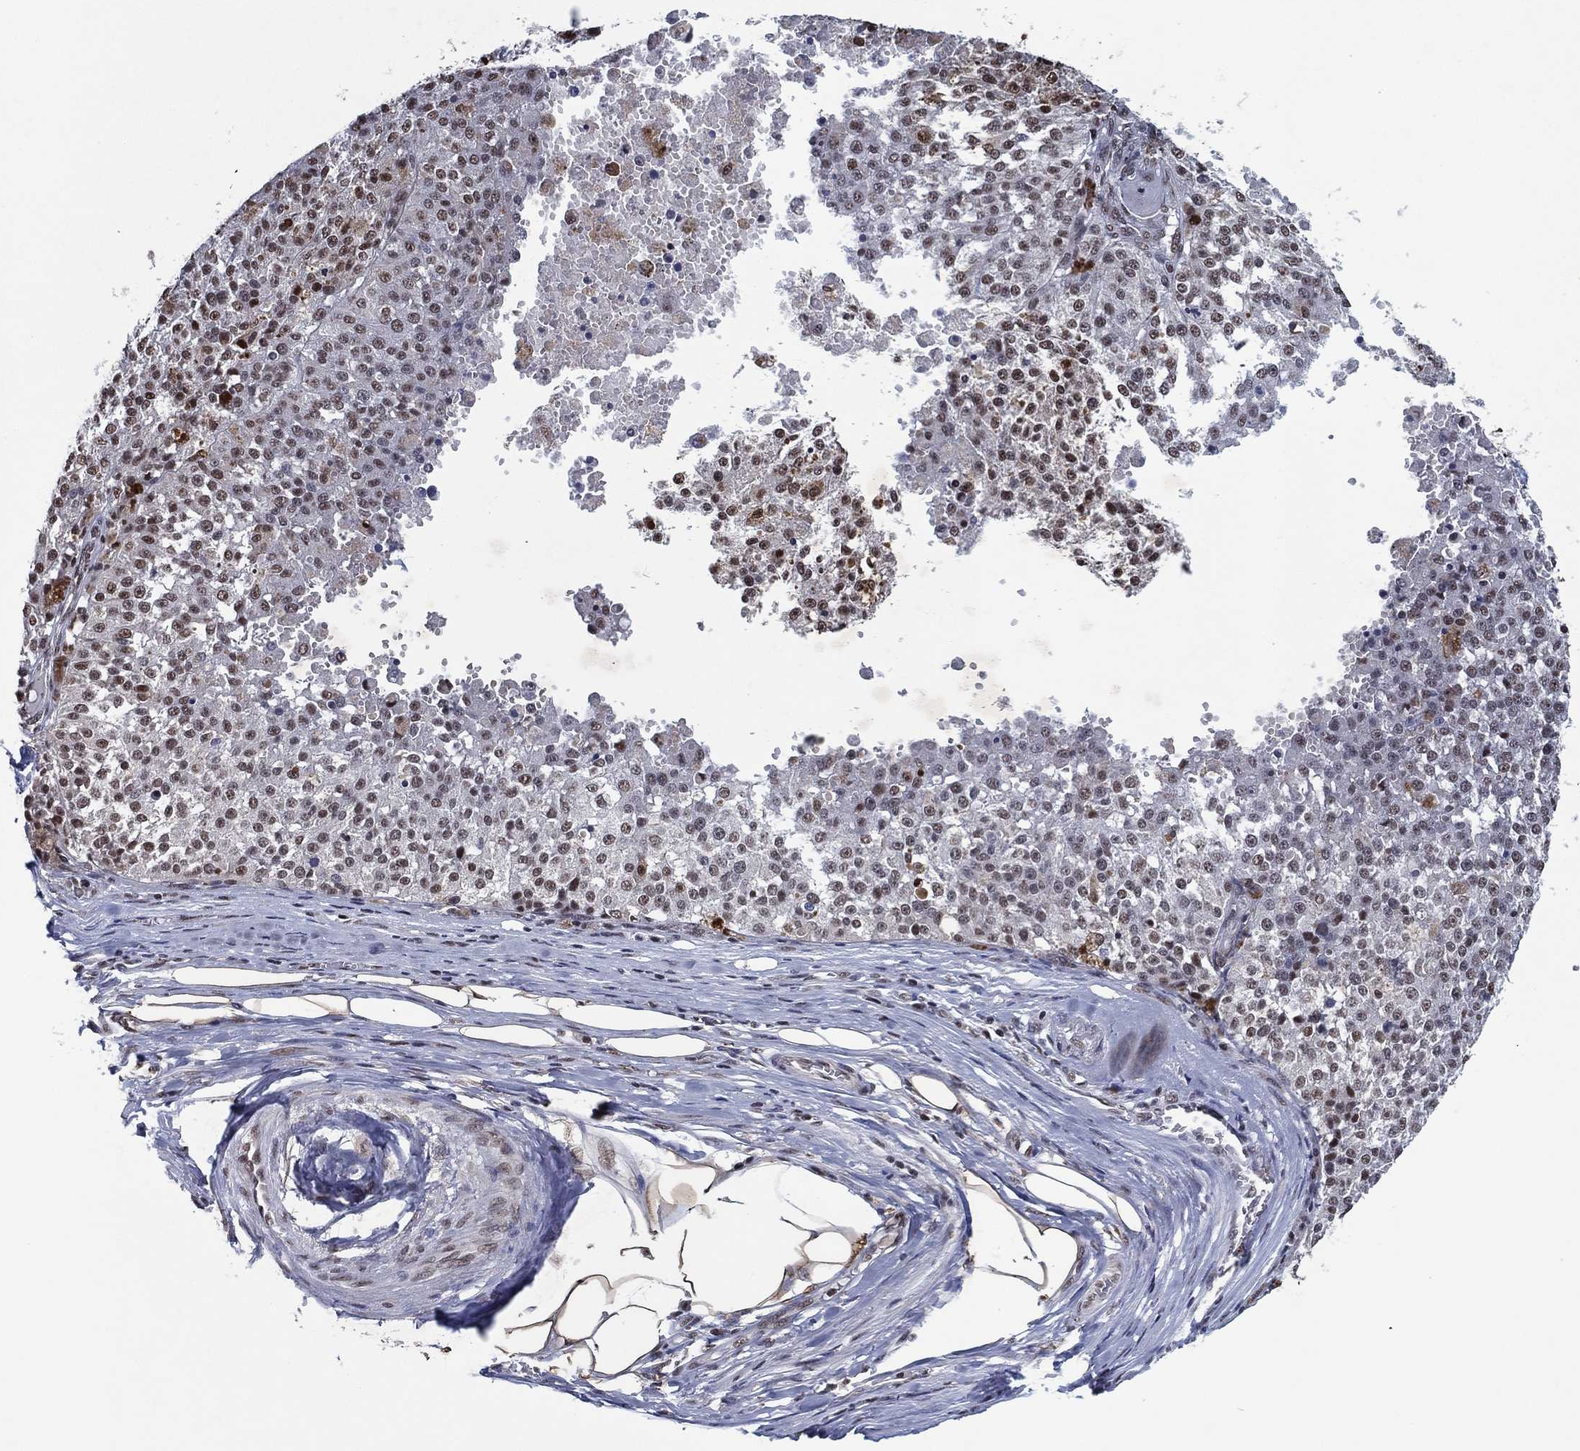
{"staining": {"intensity": "moderate", "quantity": "<25%", "location": "nuclear"}, "tissue": "melanoma", "cell_type": "Tumor cells", "image_type": "cancer", "snomed": [{"axis": "morphology", "description": "Malignant melanoma, Metastatic site"}, {"axis": "topography", "description": "Lymph node"}], "caption": "Tumor cells reveal moderate nuclear positivity in about <25% of cells in malignant melanoma (metastatic site).", "gene": "ZBTB42", "patient": {"sex": "female", "age": 64}}